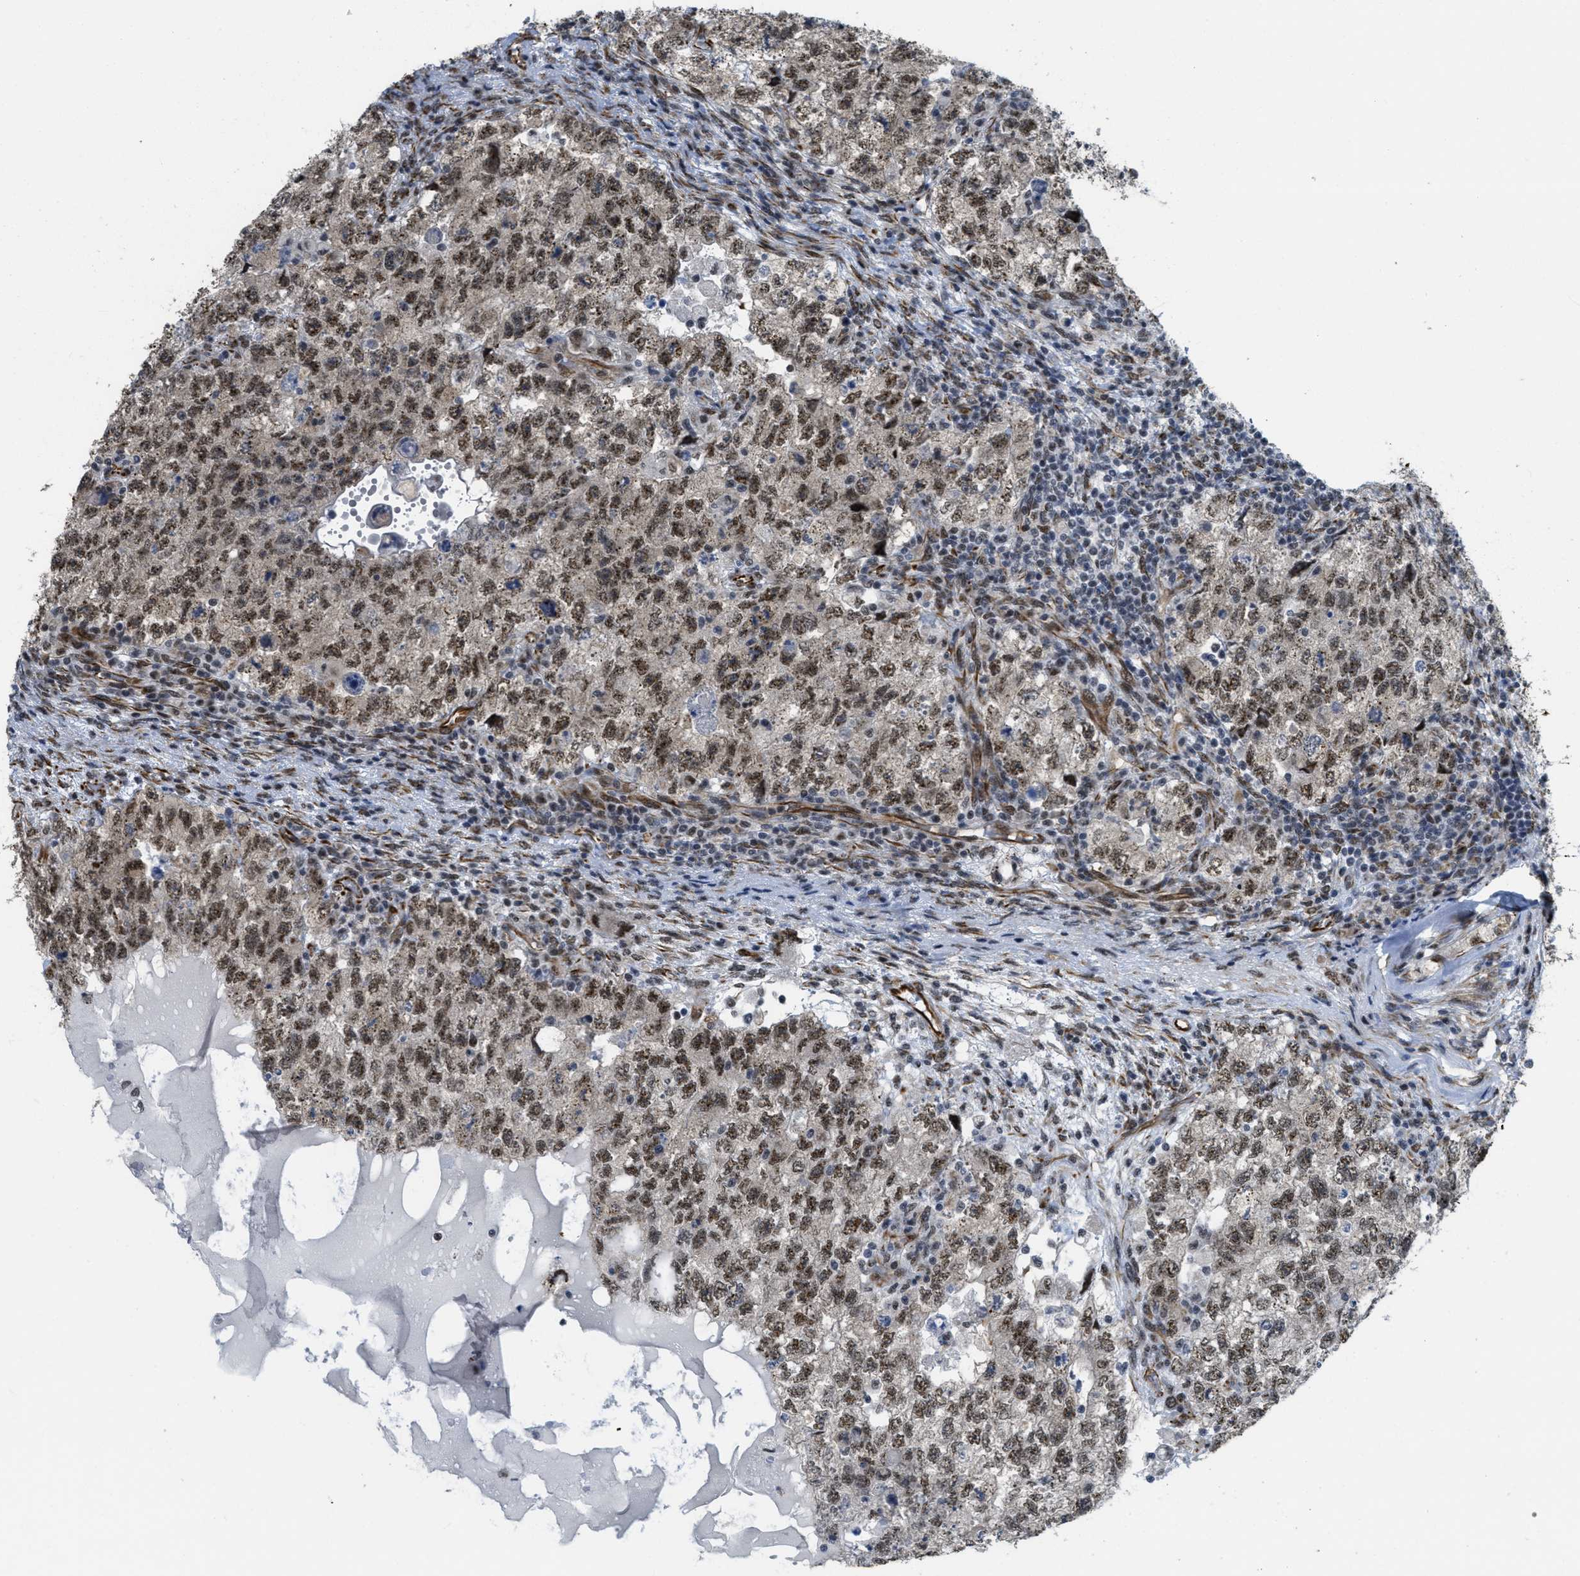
{"staining": {"intensity": "moderate", "quantity": ">75%", "location": "nuclear"}, "tissue": "testis cancer", "cell_type": "Tumor cells", "image_type": "cancer", "snomed": [{"axis": "morphology", "description": "Carcinoma, Embryonal, NOS"}, {"axis": "topography", "description": "Testis"}], "caption": "Brown immunohistochemical staining in human testis cancer exhibits moderate nuclear positivity in about >75% of tumor cells.", "gene": "LRRC8B", "patient": {"sex": "male", "age": 36}}